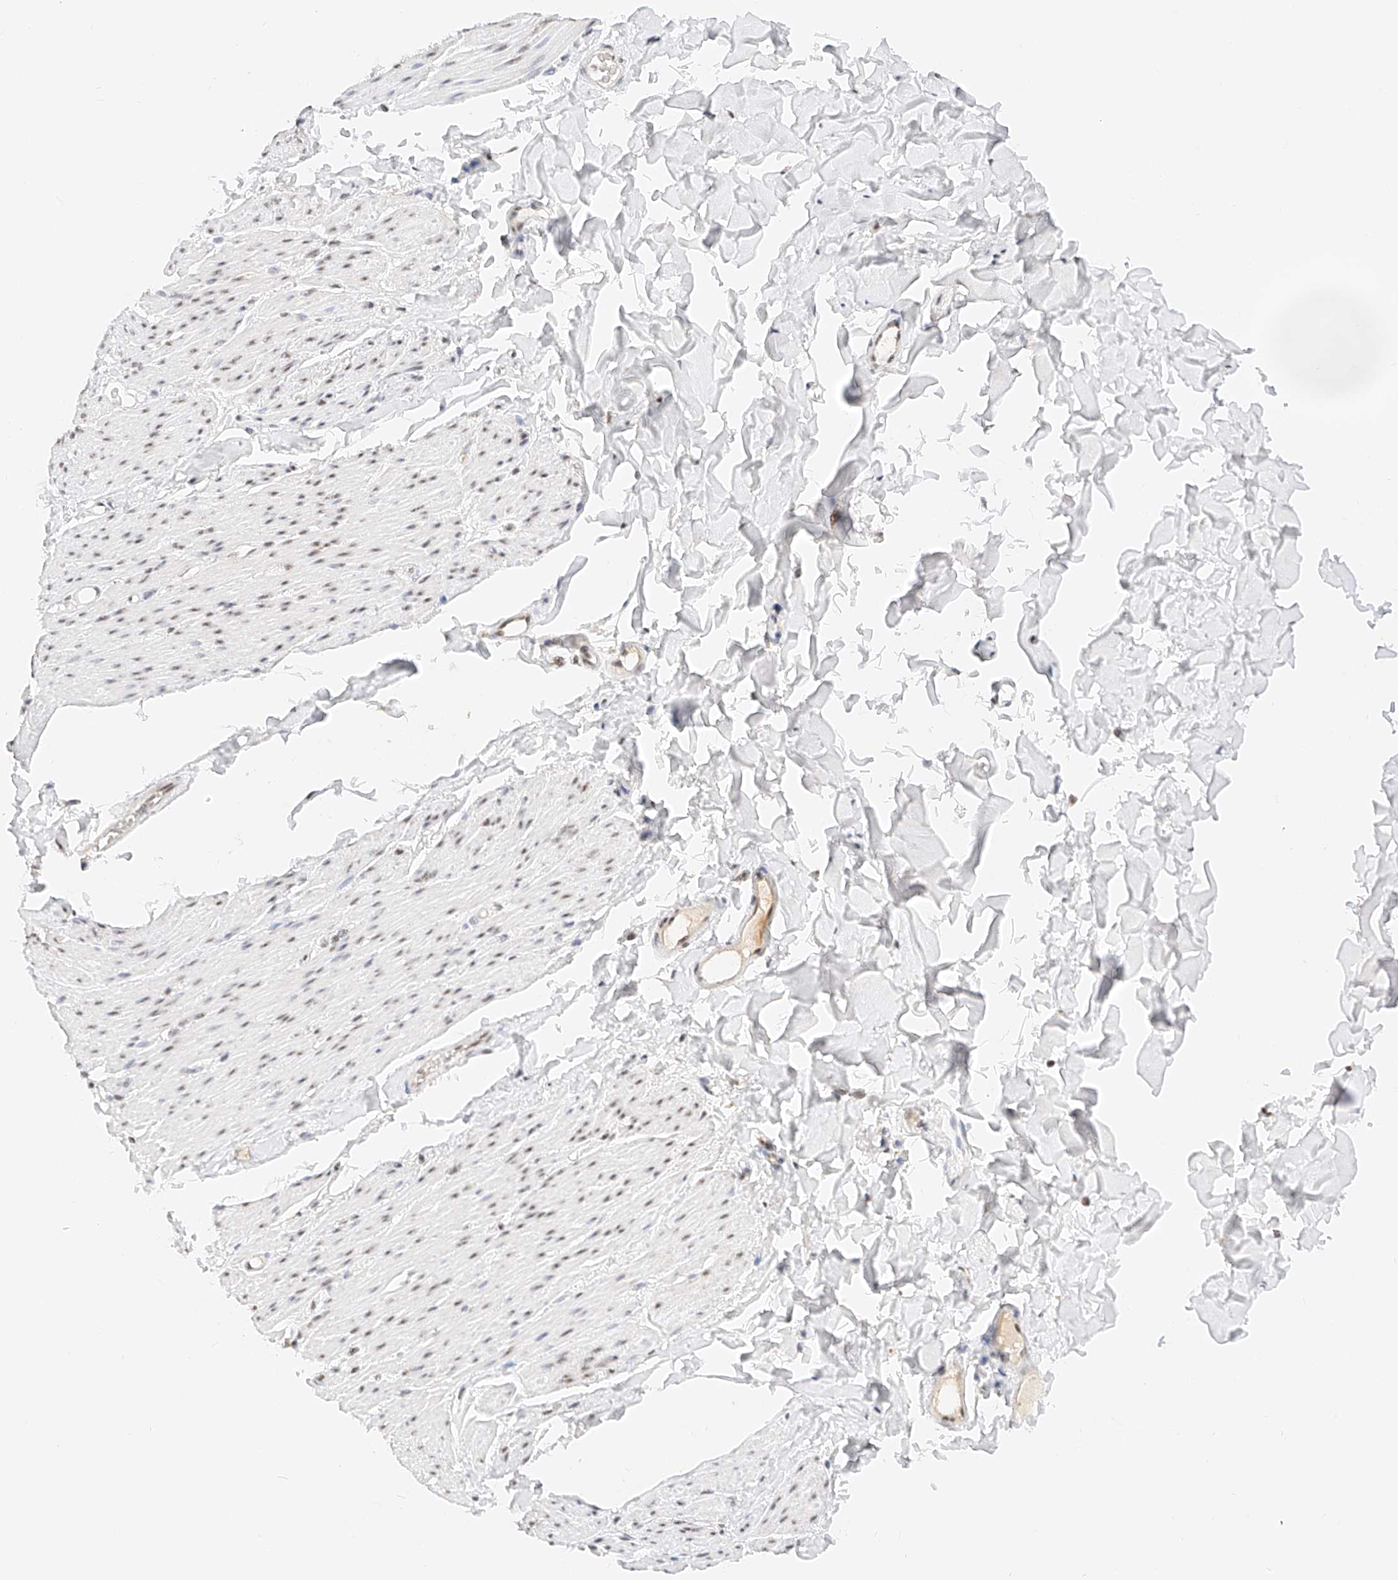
{"staining": {"intensity": "weak", "quantity": "25%-75%", "location": "nuclear"}, "tissue": "smooth muscle", "cell_type": "Smooth muscle cells", "image_type": "normal", "snomed": [{"axis": "morphology", "description": "Normal tissue, NOS"}, {"axis": "topography", "description": "Colon"}, {"axis": "topography", "description": "Peripheral nerve tissue"}], "caption": "The histopathology image demonstrates immunohistochemical staining of unremarkable smooth muscle. There is weak nuclear staining is present in approximately 25%-75% of smooth muscle cells.", "gene": "NRF1", "patient": {"sex": "female", "age": 61}}